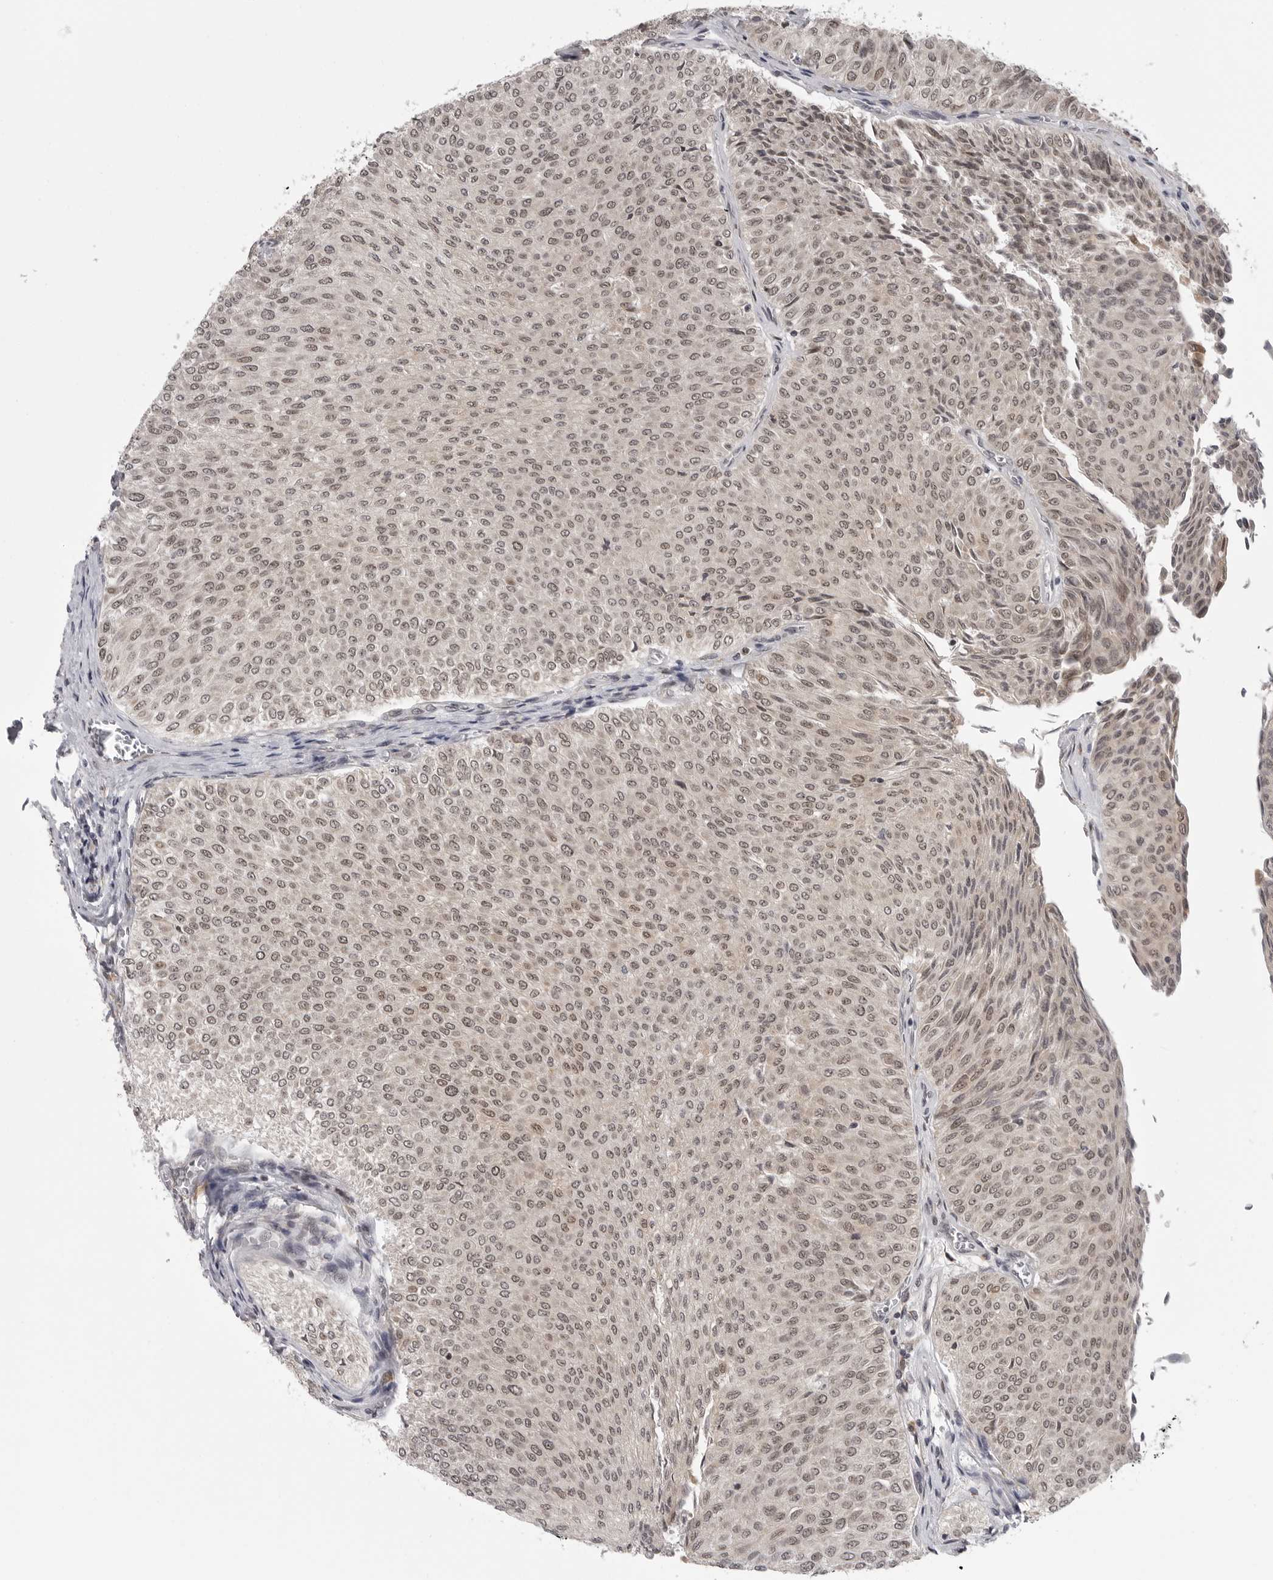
{"staining": {"intensity": "weak", "quantity": ">75%", "location": "nuclear"}, "tissue": "urothelial cancer", "cell_type": "Tumor cells", "image_type": "cancer", "snomed": [{"axis": "morphology", "description": "Urothelial carcinoma, Low grade"}, {"axis": "topography", "description": "Urinary bladder"}], "caption": "Urothelial carcinoma (low-grade) stained with IHC displays weak nuclear positivity in approximately >75% of tumor cells.", "gene": "PRDM10", "patient": {"sex": "male", "age": 78}}